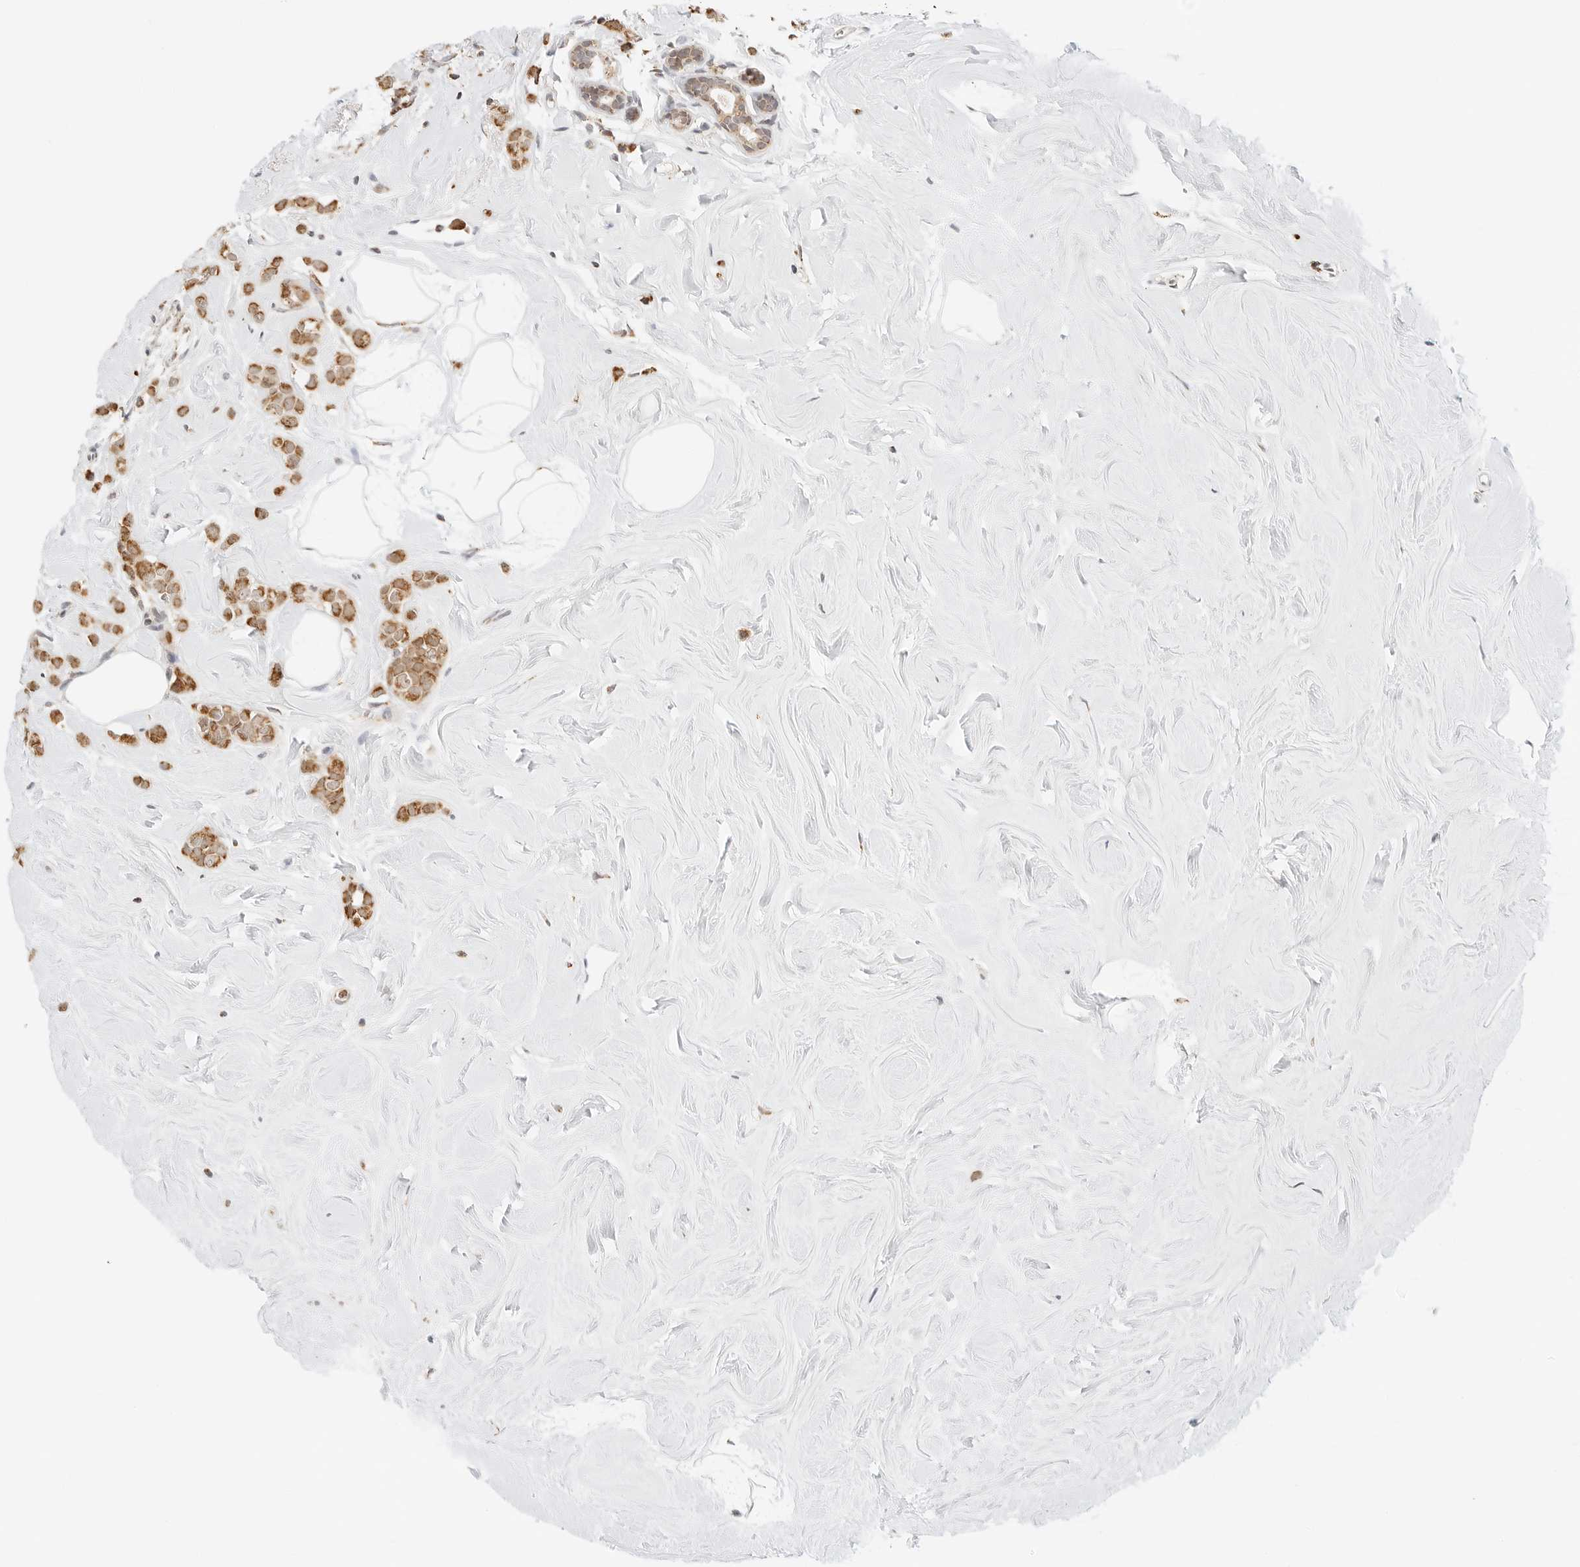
{"staining": {"intensity": "moderate", "quantity": ">75%", "location": "cytoplasmic/membranous"}, "tissue": "breast cancer", "cell_type": "Tumor cells", "image_type": "cancer", "snomed": [{"axis": "morphology", "description": "Lobular carcinoma"}, {"axis": "topography", "description": "Breast"}], "caption": "An immunohistochemistry micrograph of neoplastic tissue is shown. Protein staining in brown shows moderate cytoplasmic/membranous positivity in breast cancer (lobular carcinoma) within tumor cells.", "gene": "ATL1", "patient": {"sex": "female", "age": 47}}